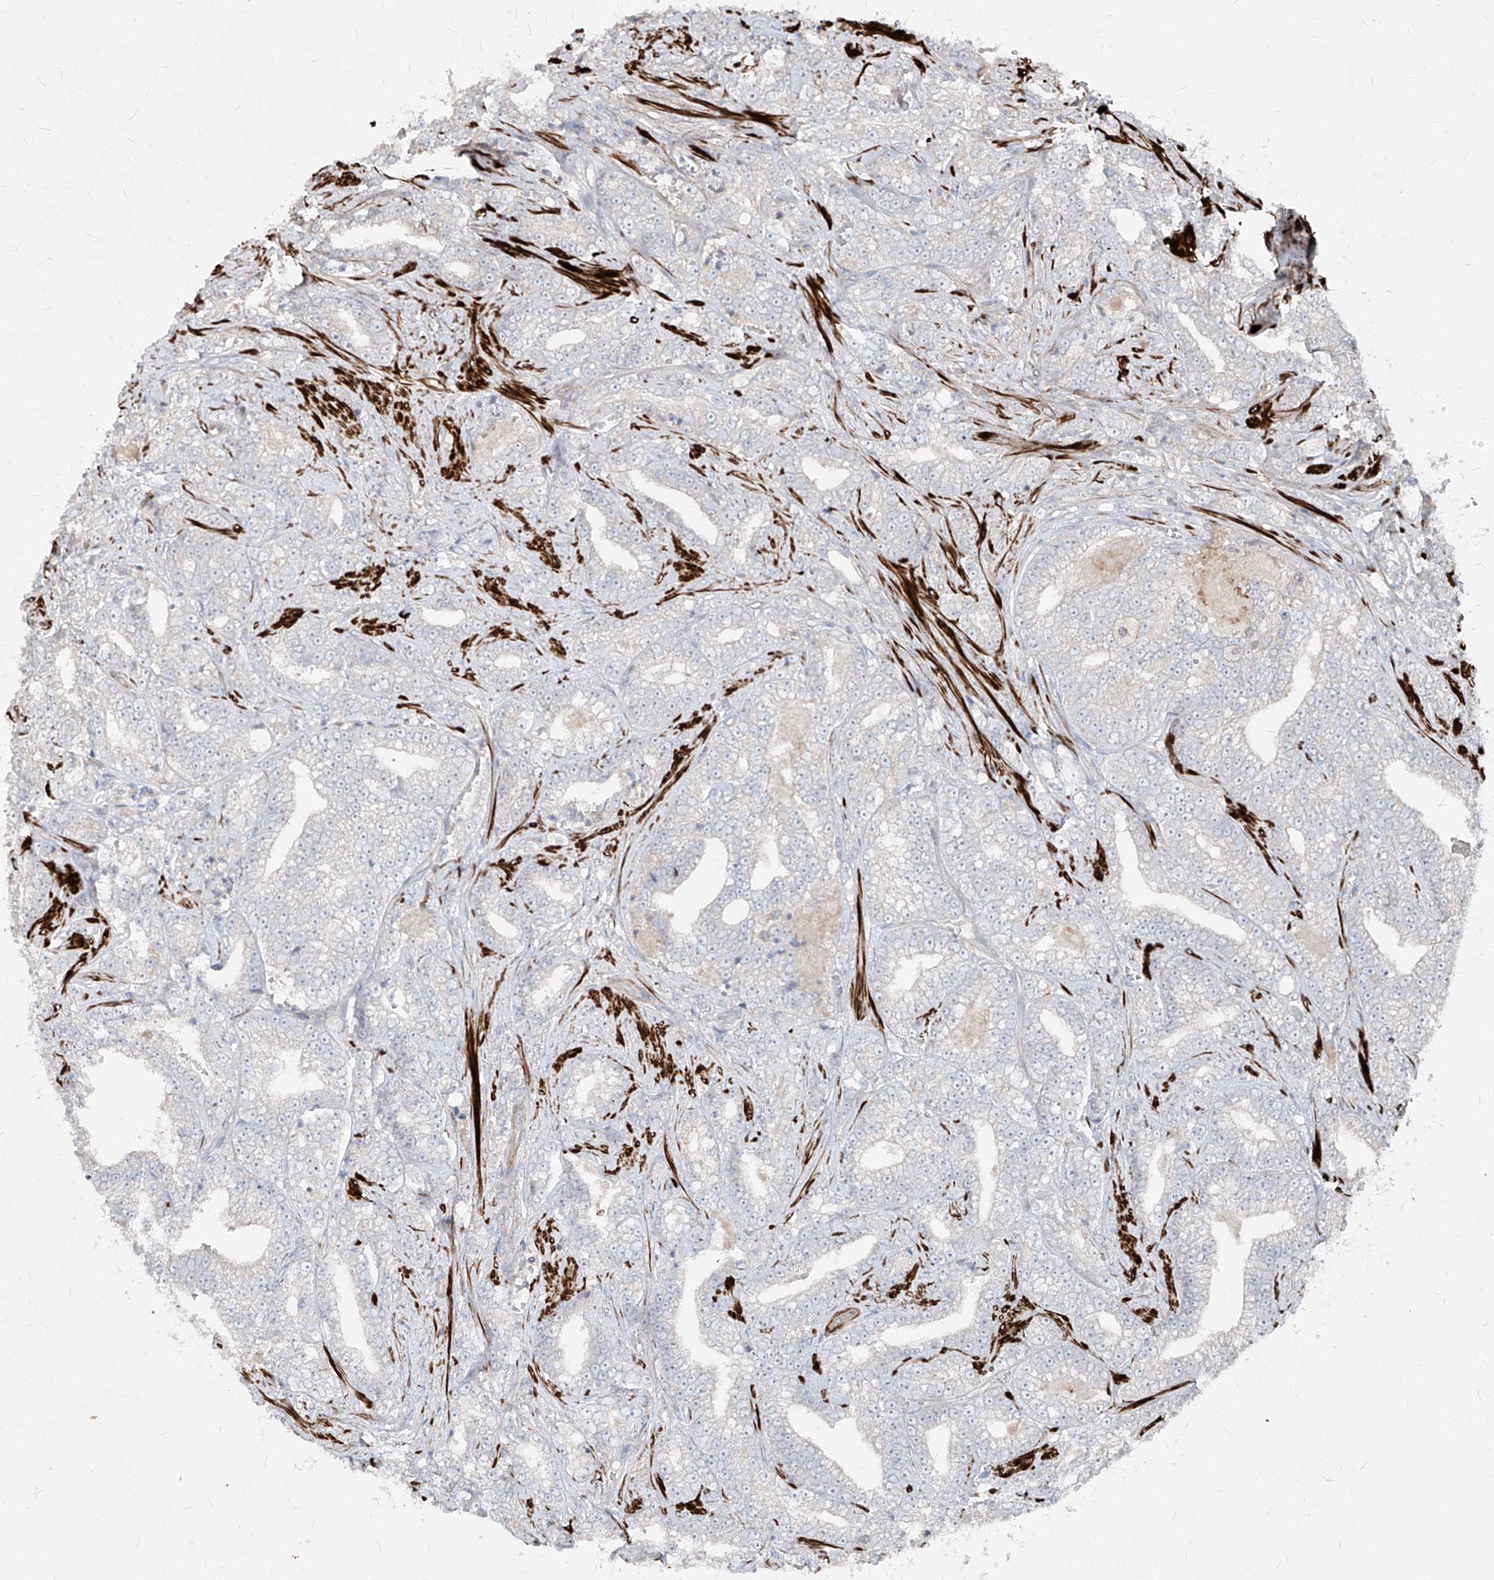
{"staining": {"intensity": "negative", "quantity": "none", "location": "none"}, "tissue": "prostate cancer", "cell_type": "Tumor cells", "image_type": "cancer", "snomed": [{"axis": "morphology", "description": "Adenocarcinoma, High grade"}, {"axis": "topography", "description": "Prostate and seminal vesicle, NOS"}], "caption": "The micrograph shows no staining of tumor cells in prostate cancer.", "gene": "UFD1", "patient": {"sex": "male", "age": 67}}